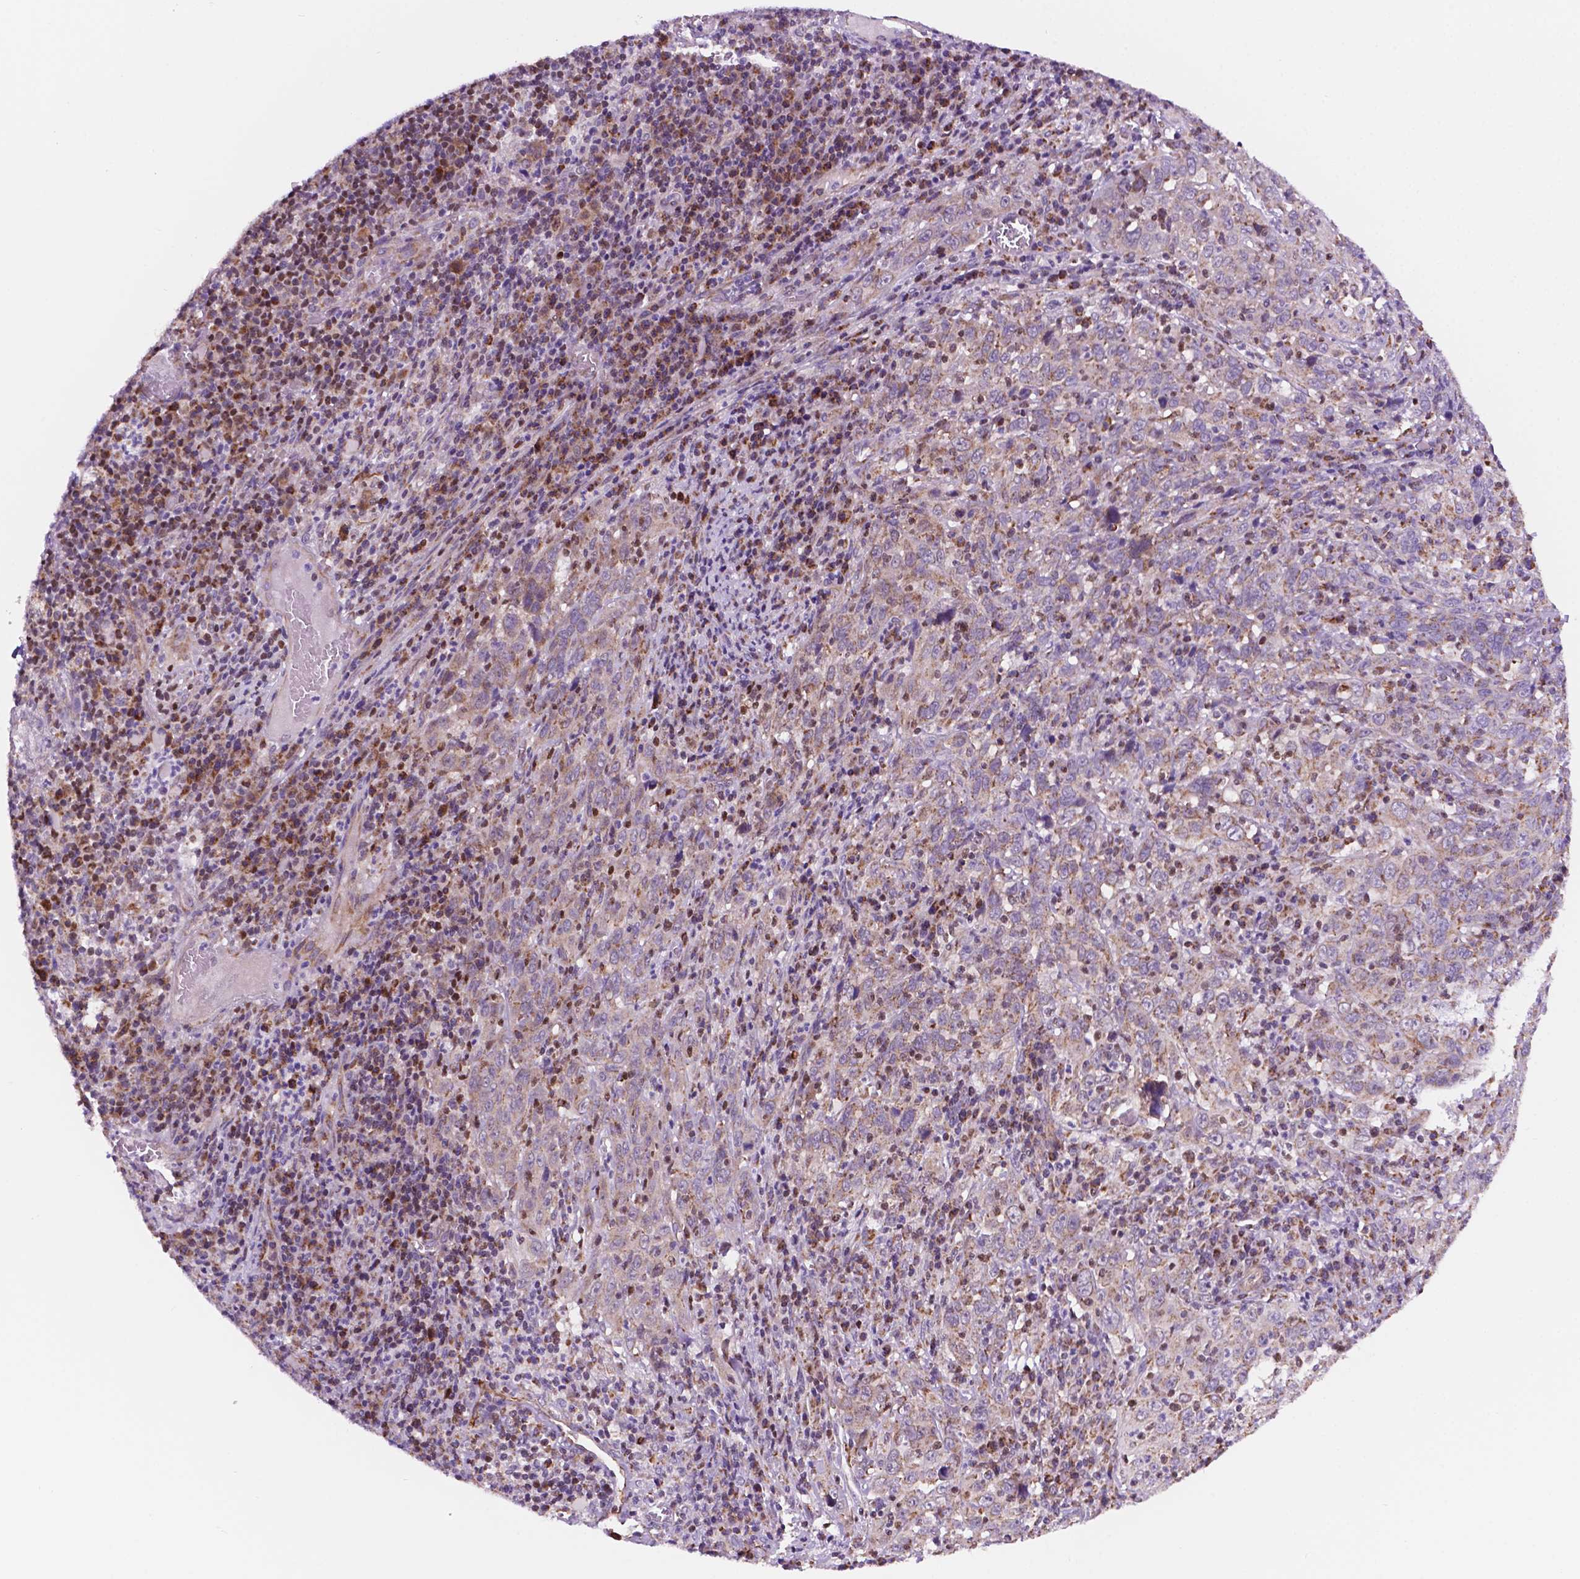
{"staining": {"intensity": "weak", "quantity": ">75%", "location": "cytoplasmic/membranous"}, "tissue": "cervical cancer", "cell_type": "Tumor cells", "image_type": "cancer", "snomed": [{"axis": "morphology", "description": "Squamous cell carcinoma, NOS"}, {"axis": "topography", "description": "Cervix"}], "caption": "Cervical squamous cell carcinoma stained with immunohistochemistry (IHC) exhibits weak cytoplasmic/membranous positivity in approximately >75% of tumor cells.", "gene": "GEMIN4", "patient": {"sex": "female", "age": 46}}